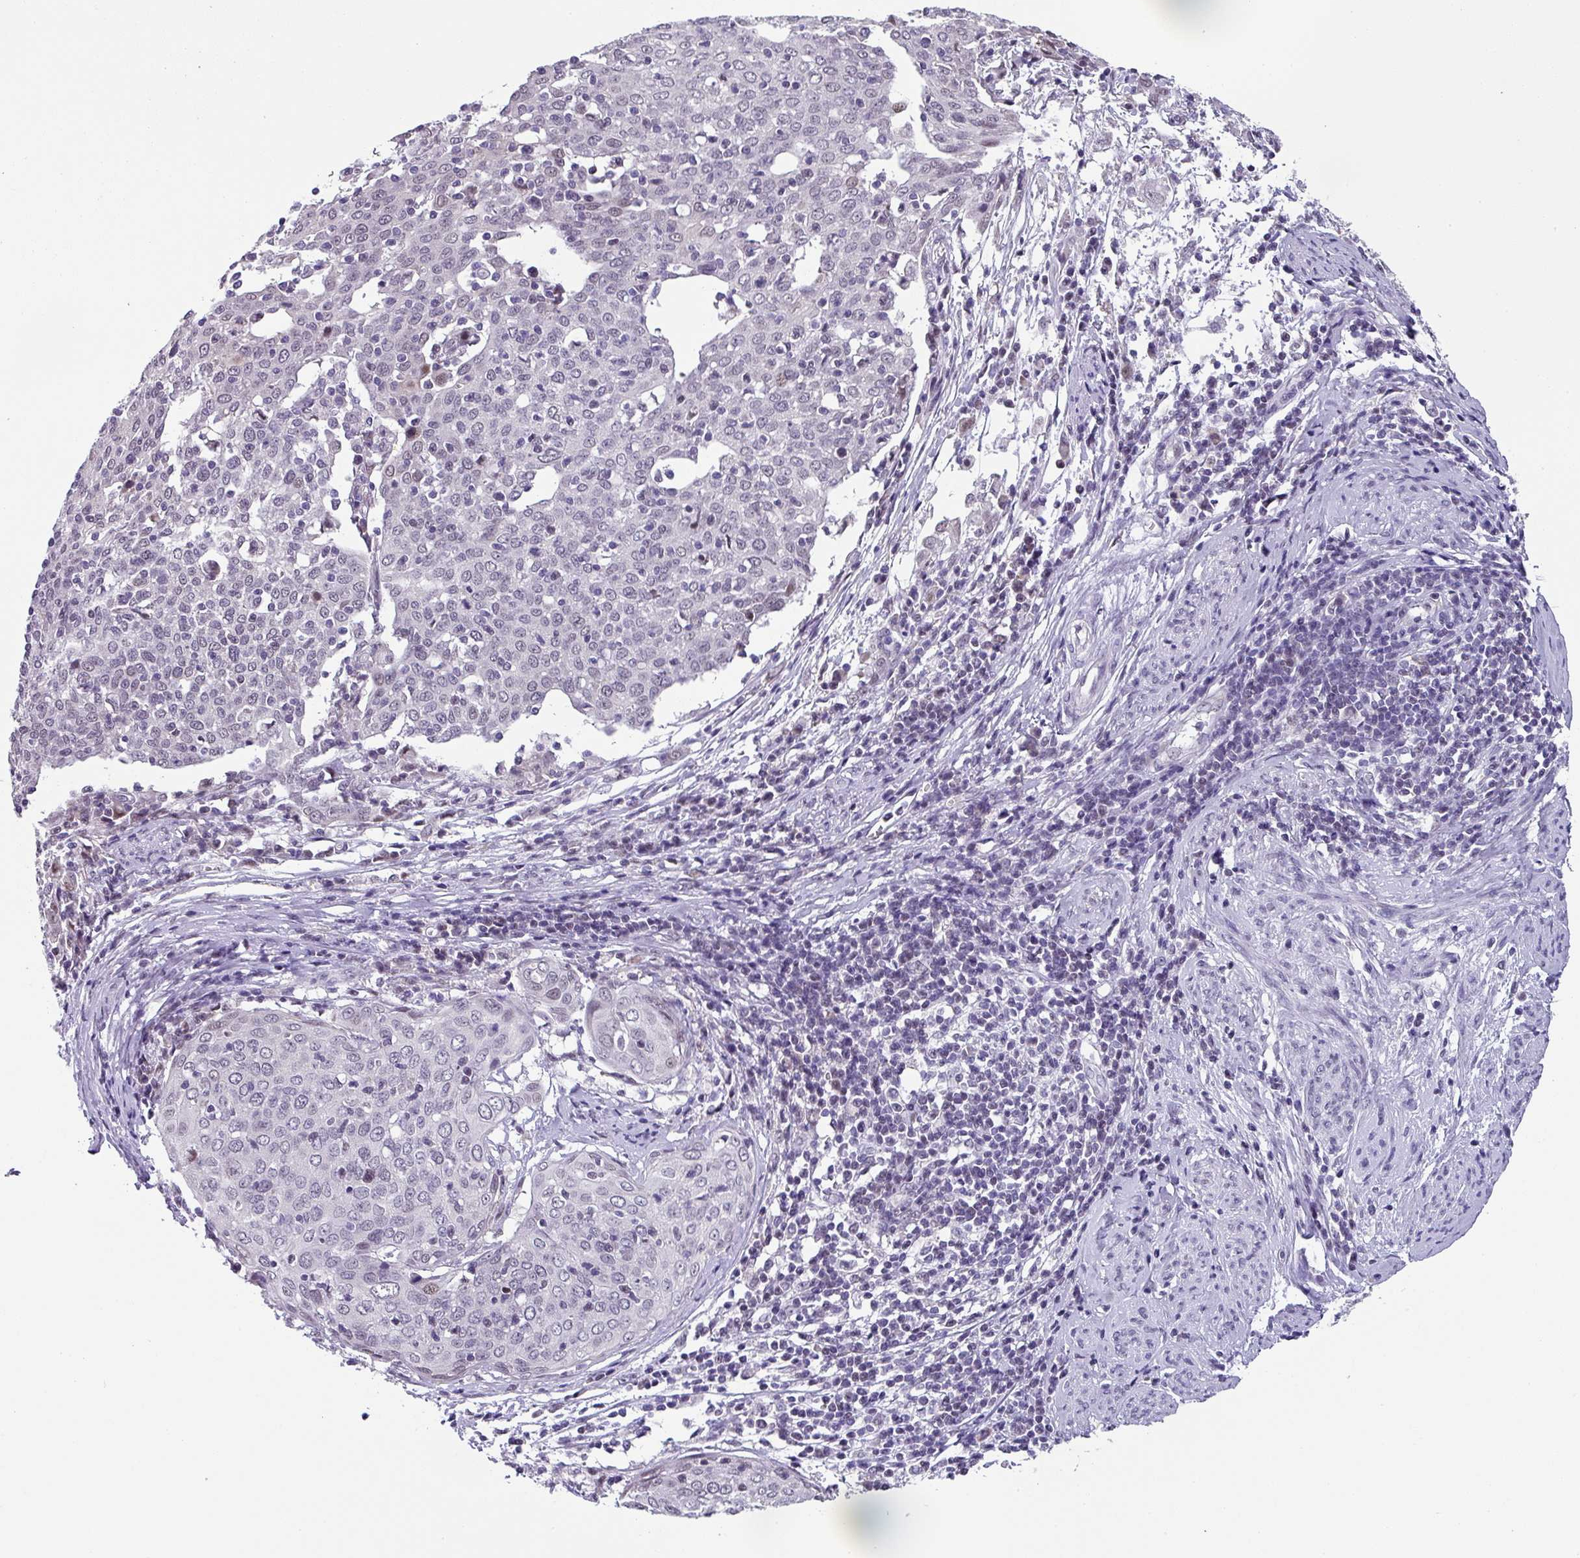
{"staining": {"intensity": "negative", "quantity": "none", "location": "none"}, "tissue": "cervical cancer", "cell_type": "Tumor cells", "image_type": "cancer", "snomed": [{"axis": "morphology", "description": "Squamous cell carcinoma, NOS"}, {"axis": "topography", "description": "Cervix"}], "caption": "Immunohistochemical staining of squamous cell carcinoma (cervical) demonstrates no significant expression in tumor cells.", "gene": "ZFP3", "patient": {"sex": "female", "age": 67}}